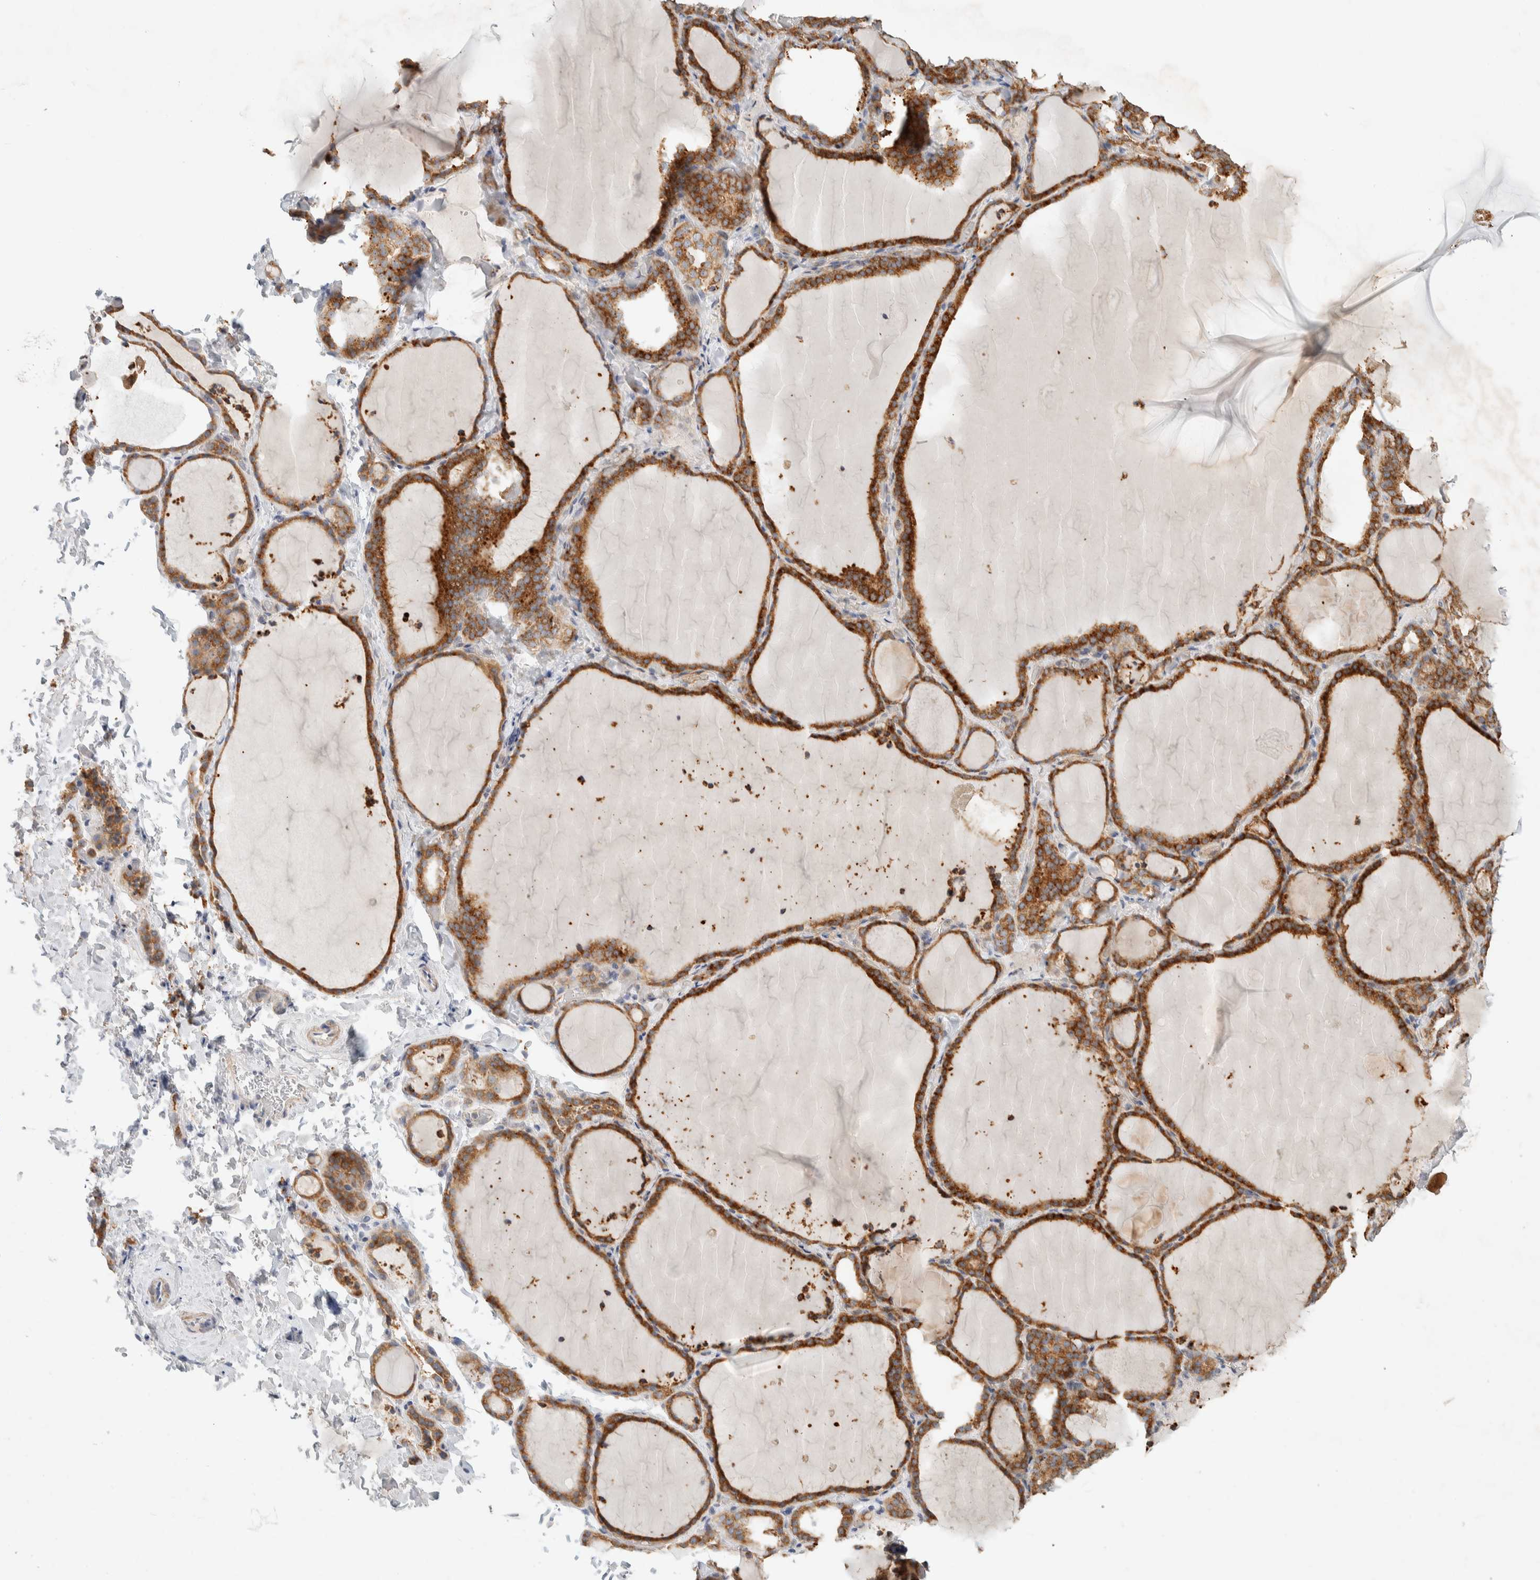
{"staining": {"intensity": "strong", "quantity": ">75%", "location": "cytoplasmic/membranous"}, "tissue": "thyroid gland", "cell_type": "Glandular cells", "image_type": "normal", "snomed": [{"axis": "morphology", "description": "Normal tissue, NOS"}, {"axis": "topography", "description": "Thyroid gland"}], "caption": "A high amount of strong cytoplasmic/membranous positivity is appreciated in approximately >75% of glandular cells in unremarkable thyroid gland. (Stains: DAB (3,3'-diaminobenzidine) in brown, nuclei in blue, Microscopy: brightfield microscopy at high magnification).", "gene": "KLHL40", "patient": {"sex": "female", "age": 22}}